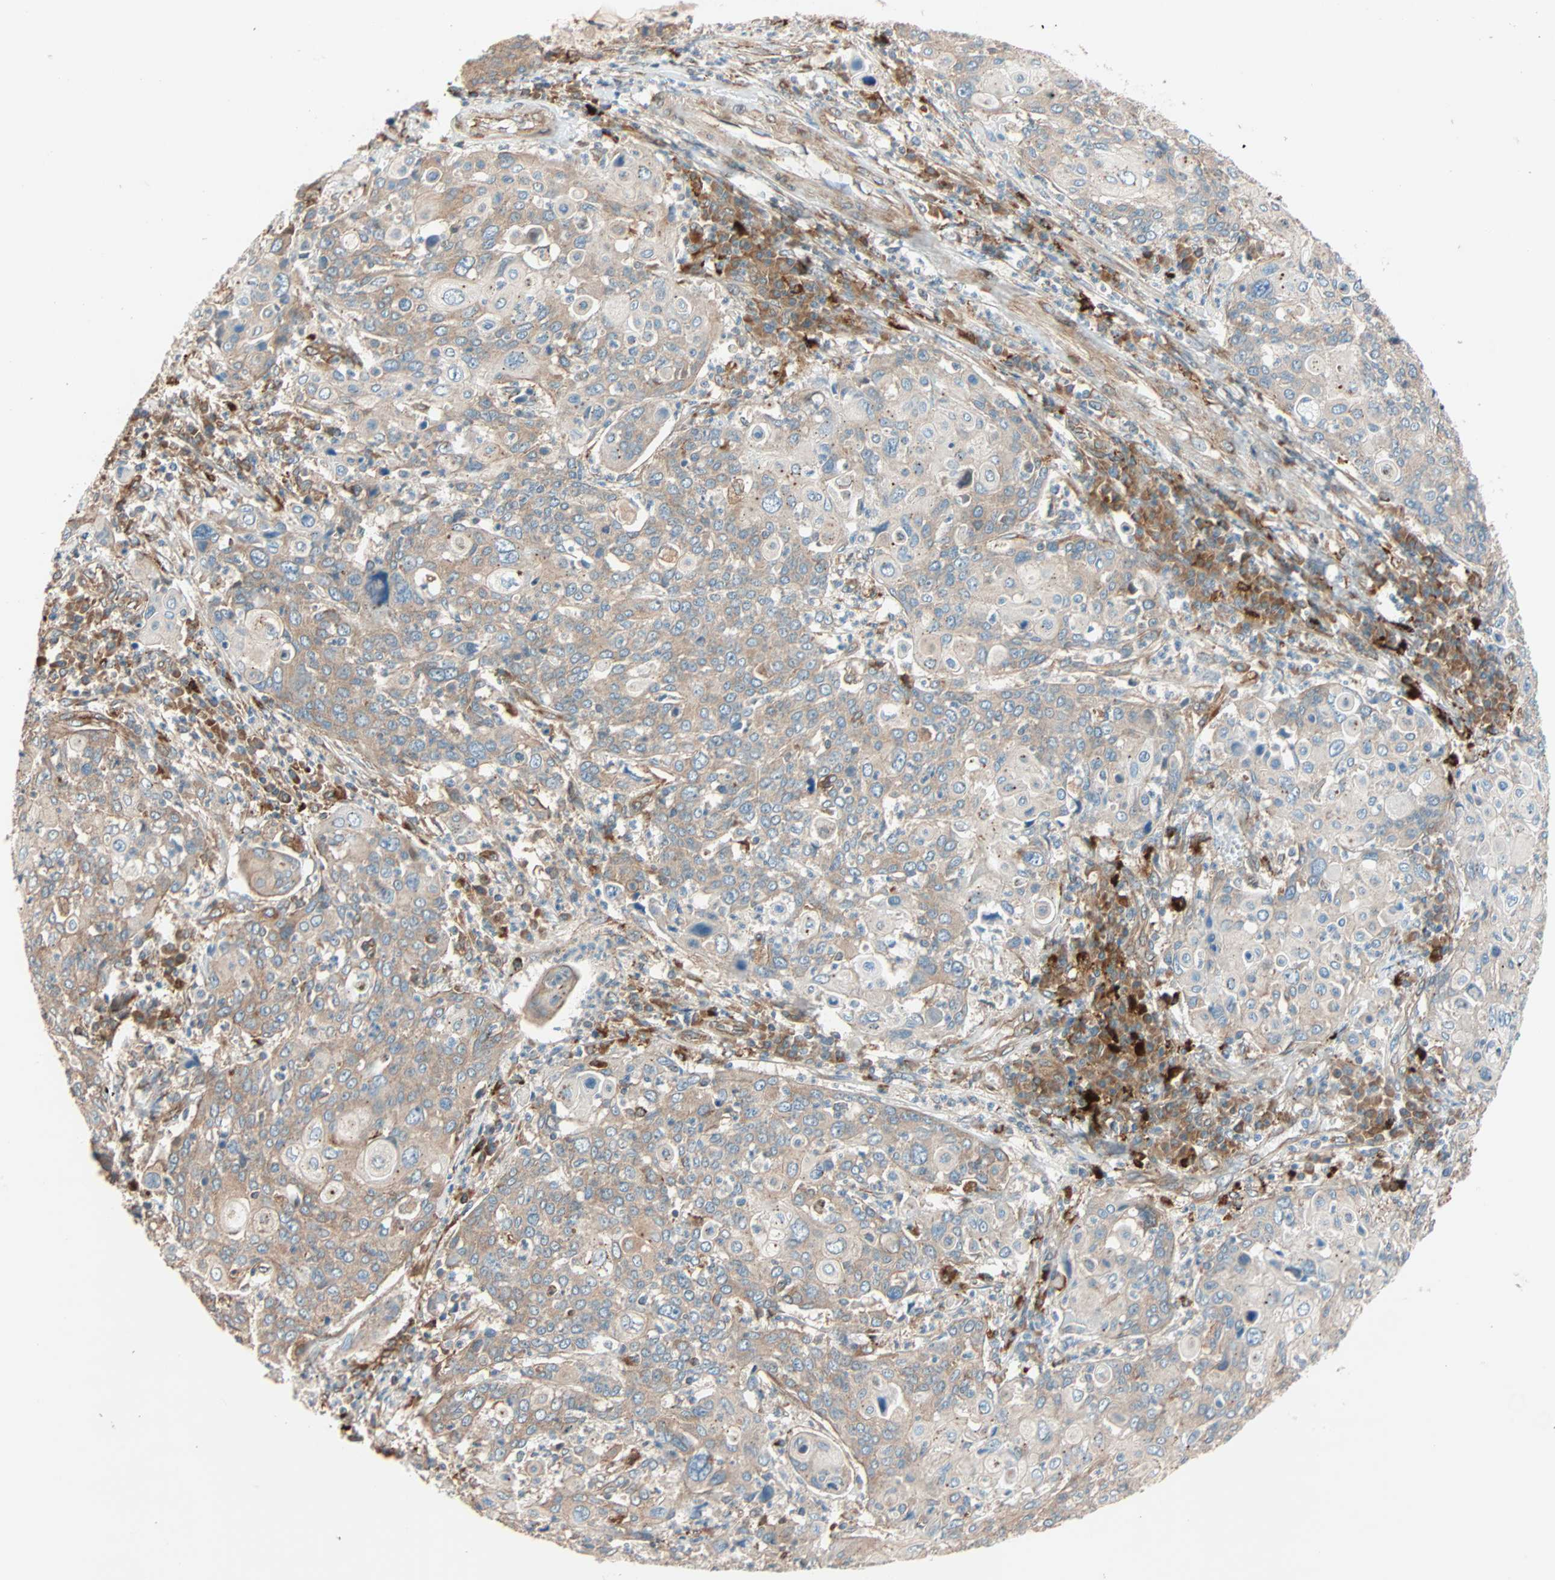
{"staining": {"intensity": "weak", "quantity": ">75%", "location": "cytoplasmic/membranous"}, "tissue": "cervical cancer", "cell_type": "Tumor cells", "image_type": "cancer", "snomed": [{"axis": "morphology", "description": "Squamous cell carcinoma, NOS"}, {"axis": "topography", "description": "Cervix"}], "caption": "A histopathology image of squamous cell carcinoma (cervical) stained for a protein exhibits weak cytoplasmic/membranous brown staining in tumor cells.", "gene": "PHYH", "patient": {"sex": "female", "age": 40}}